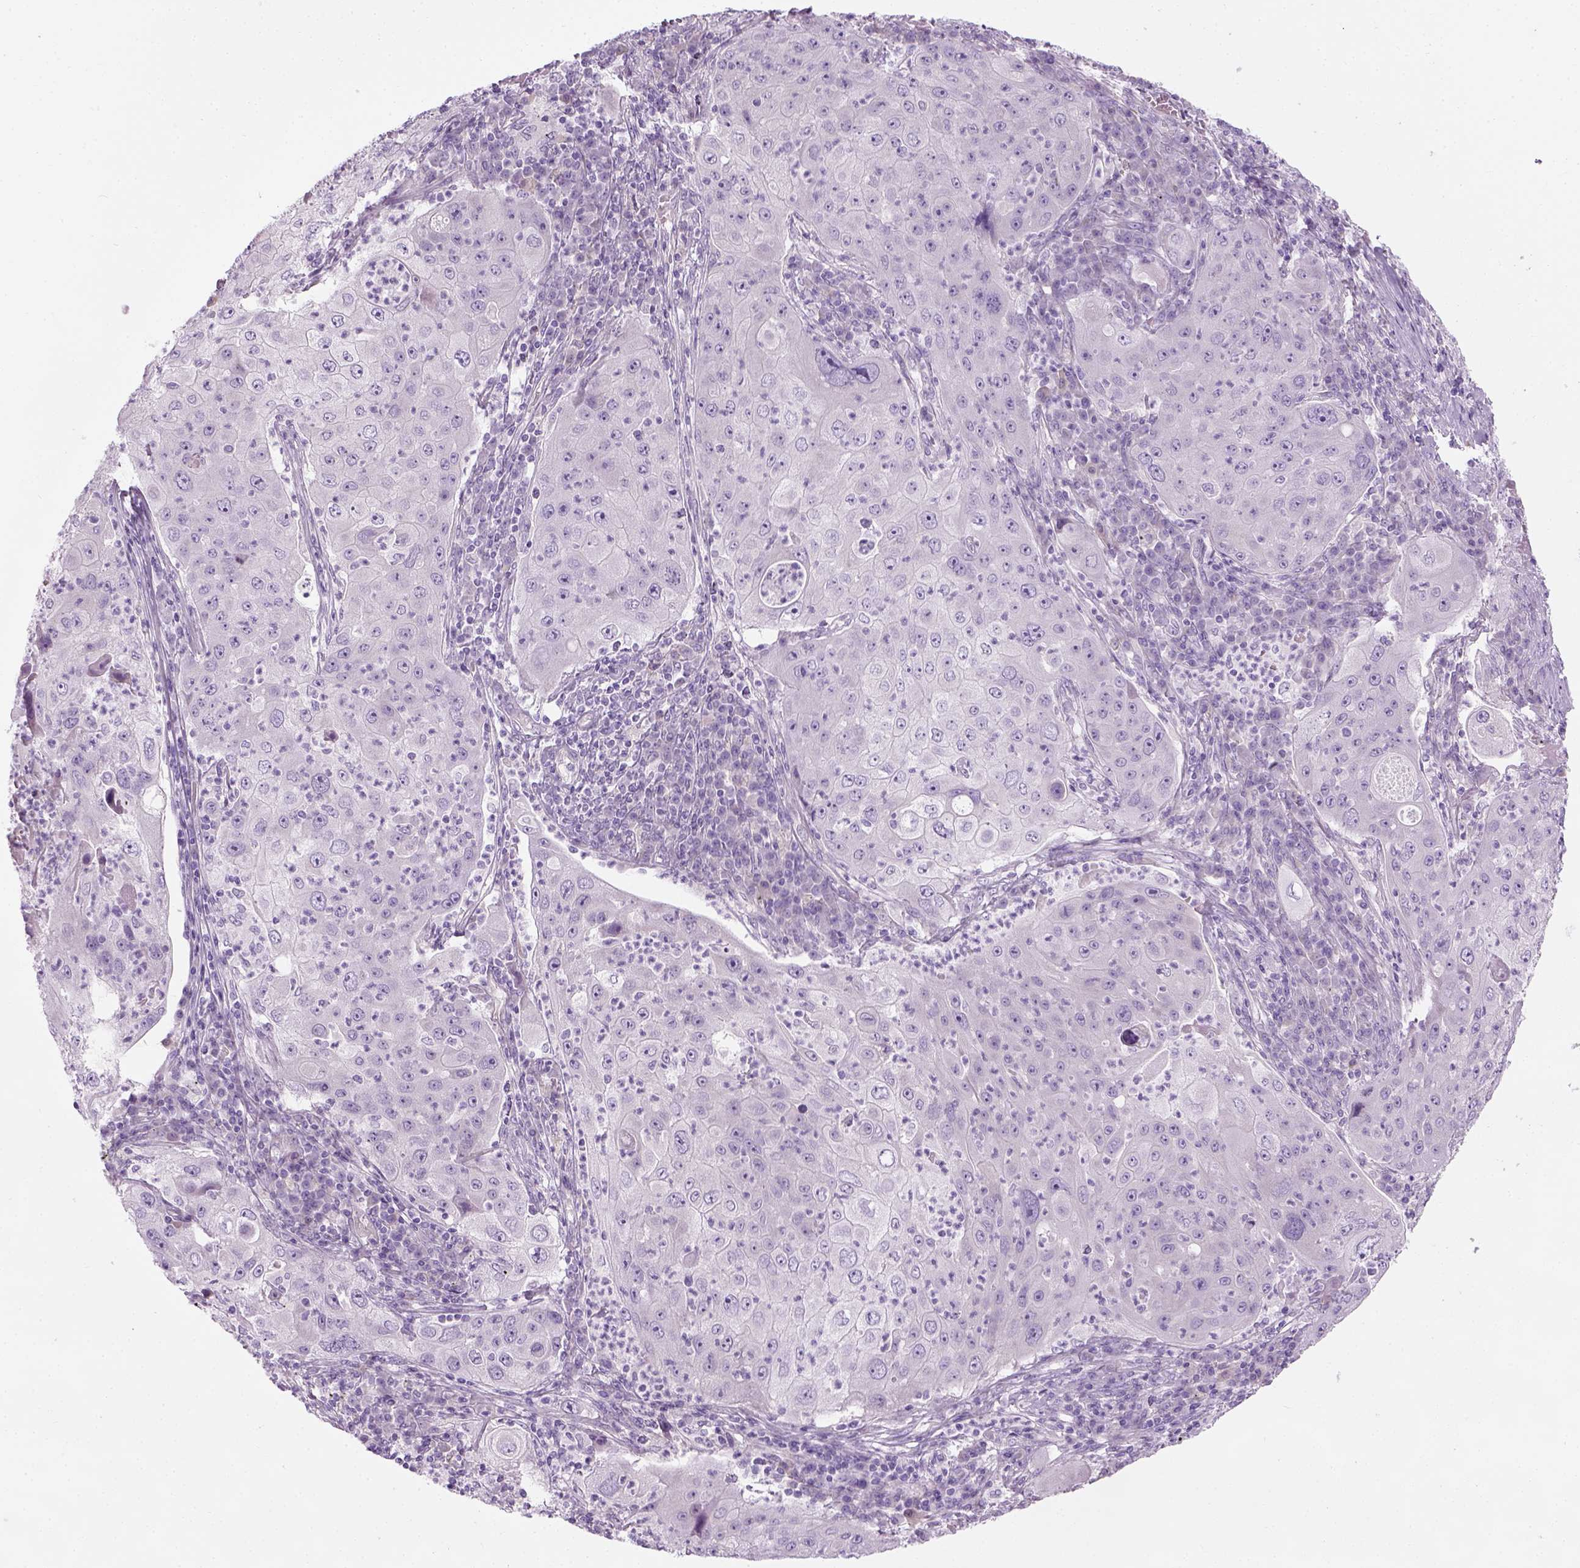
{"staining": {"intensity": "negative", "quantity": "none", "location": "none"}, "tissue": "lung cancer", "cell_type": "Tumor cells", "image_type": "cancer", "snomed": [{"axis": "morphology", "description": "Squamous cell carcinoma, NOS"}, {"axis": "topography", "description": "Lung"}], "caption": "A histopathology image of human squamous cell carcinoma (lung) is negative for staining in tumor cells.", "gene": "CIBAR2", "patient": {"sex": "female", "age": 59}}